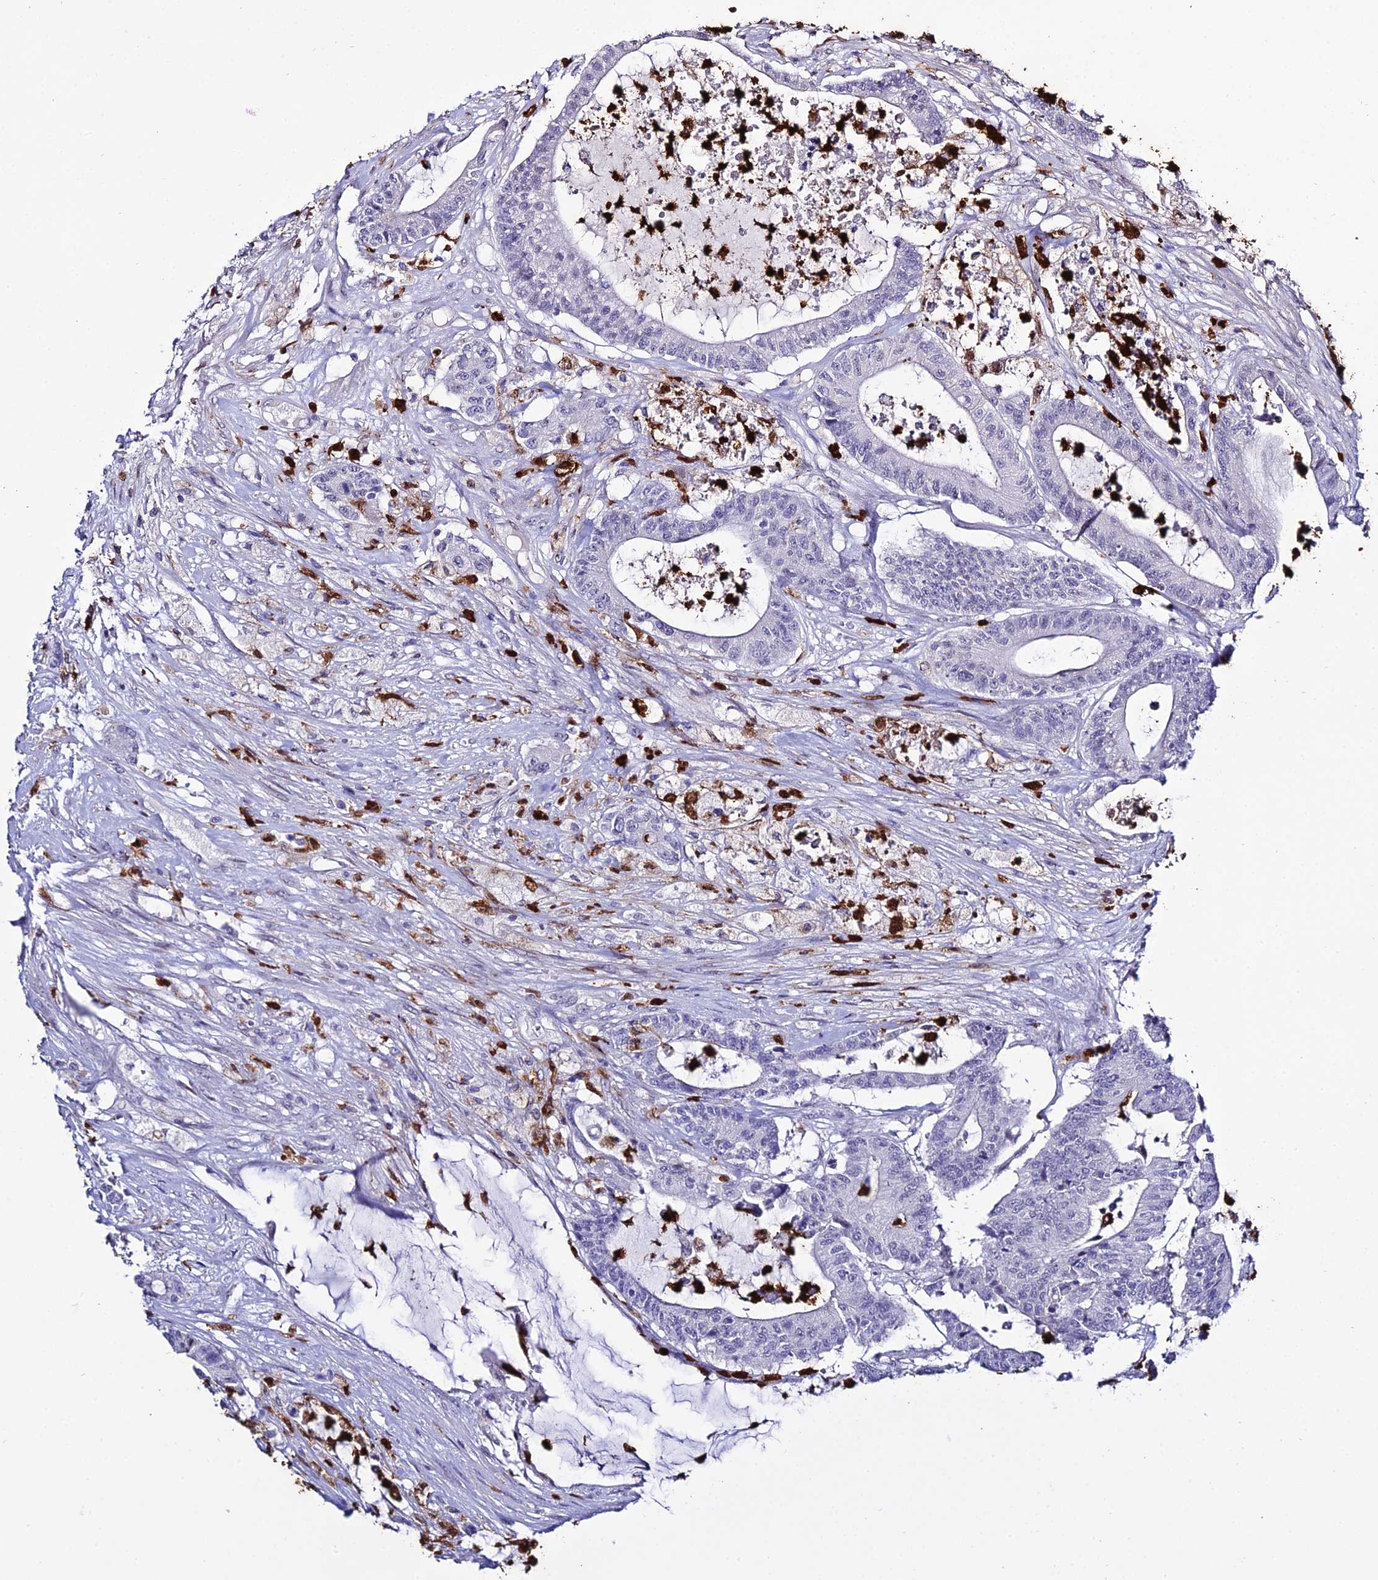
{"staining": {"intensity": "negative", "quantity": "none", "location": "none"}, "tissue": "colorectal cancer", "cell_type": "Tumor cells", "image_type": "cancer", "snomed": [{"axis": "morphology", "description": "Adenocarcinoma, NOS"}, {"axis": "topography", "description": "Colon"}], "caption": "Colorectal cancer was stained to show a protein in brown. There is no significant staining in tumor cells.", "gene": "MCM10", "patient": {"sex": "female", "age": 84}}